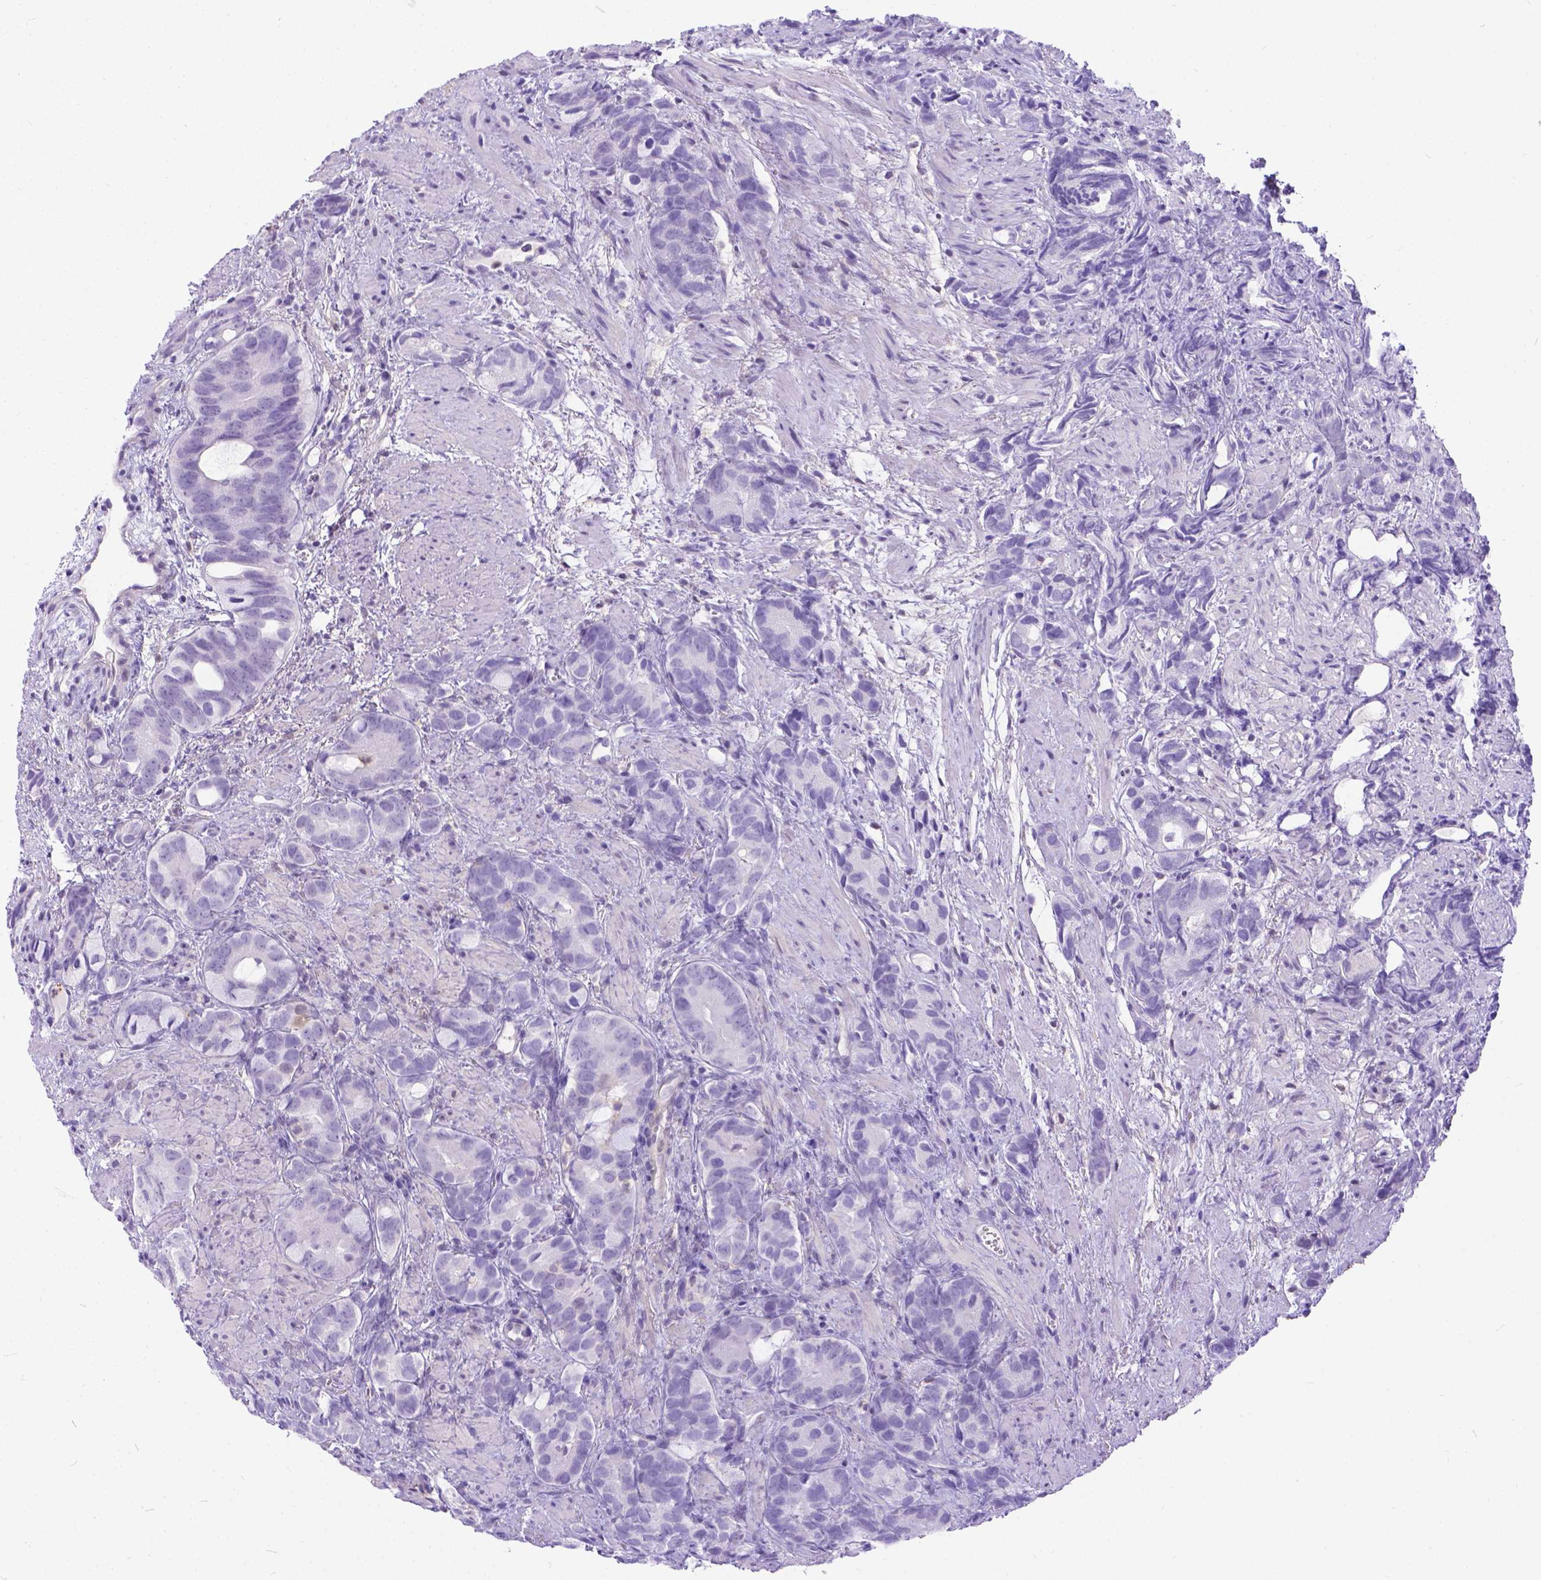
{"staining": {"intensity": "negative", "quantity": "none", "location": "none"}, "tissue": "prostate cancer", "cell_type": "Tumor cells", "image_type": "cancer", "snomed": [{"axis": "morphology", "description": "Adenocarcinoma, High grade"}, {"axis": "topography", "description": "Prostate"}], "caption": "IHC image of prostate high-grade adenocarcinoma stained for a protein (brown), which demonstrates no expression in tumor cells.", "gene": "TMEM169", "patient": {"sex": "male", "age": 84}}